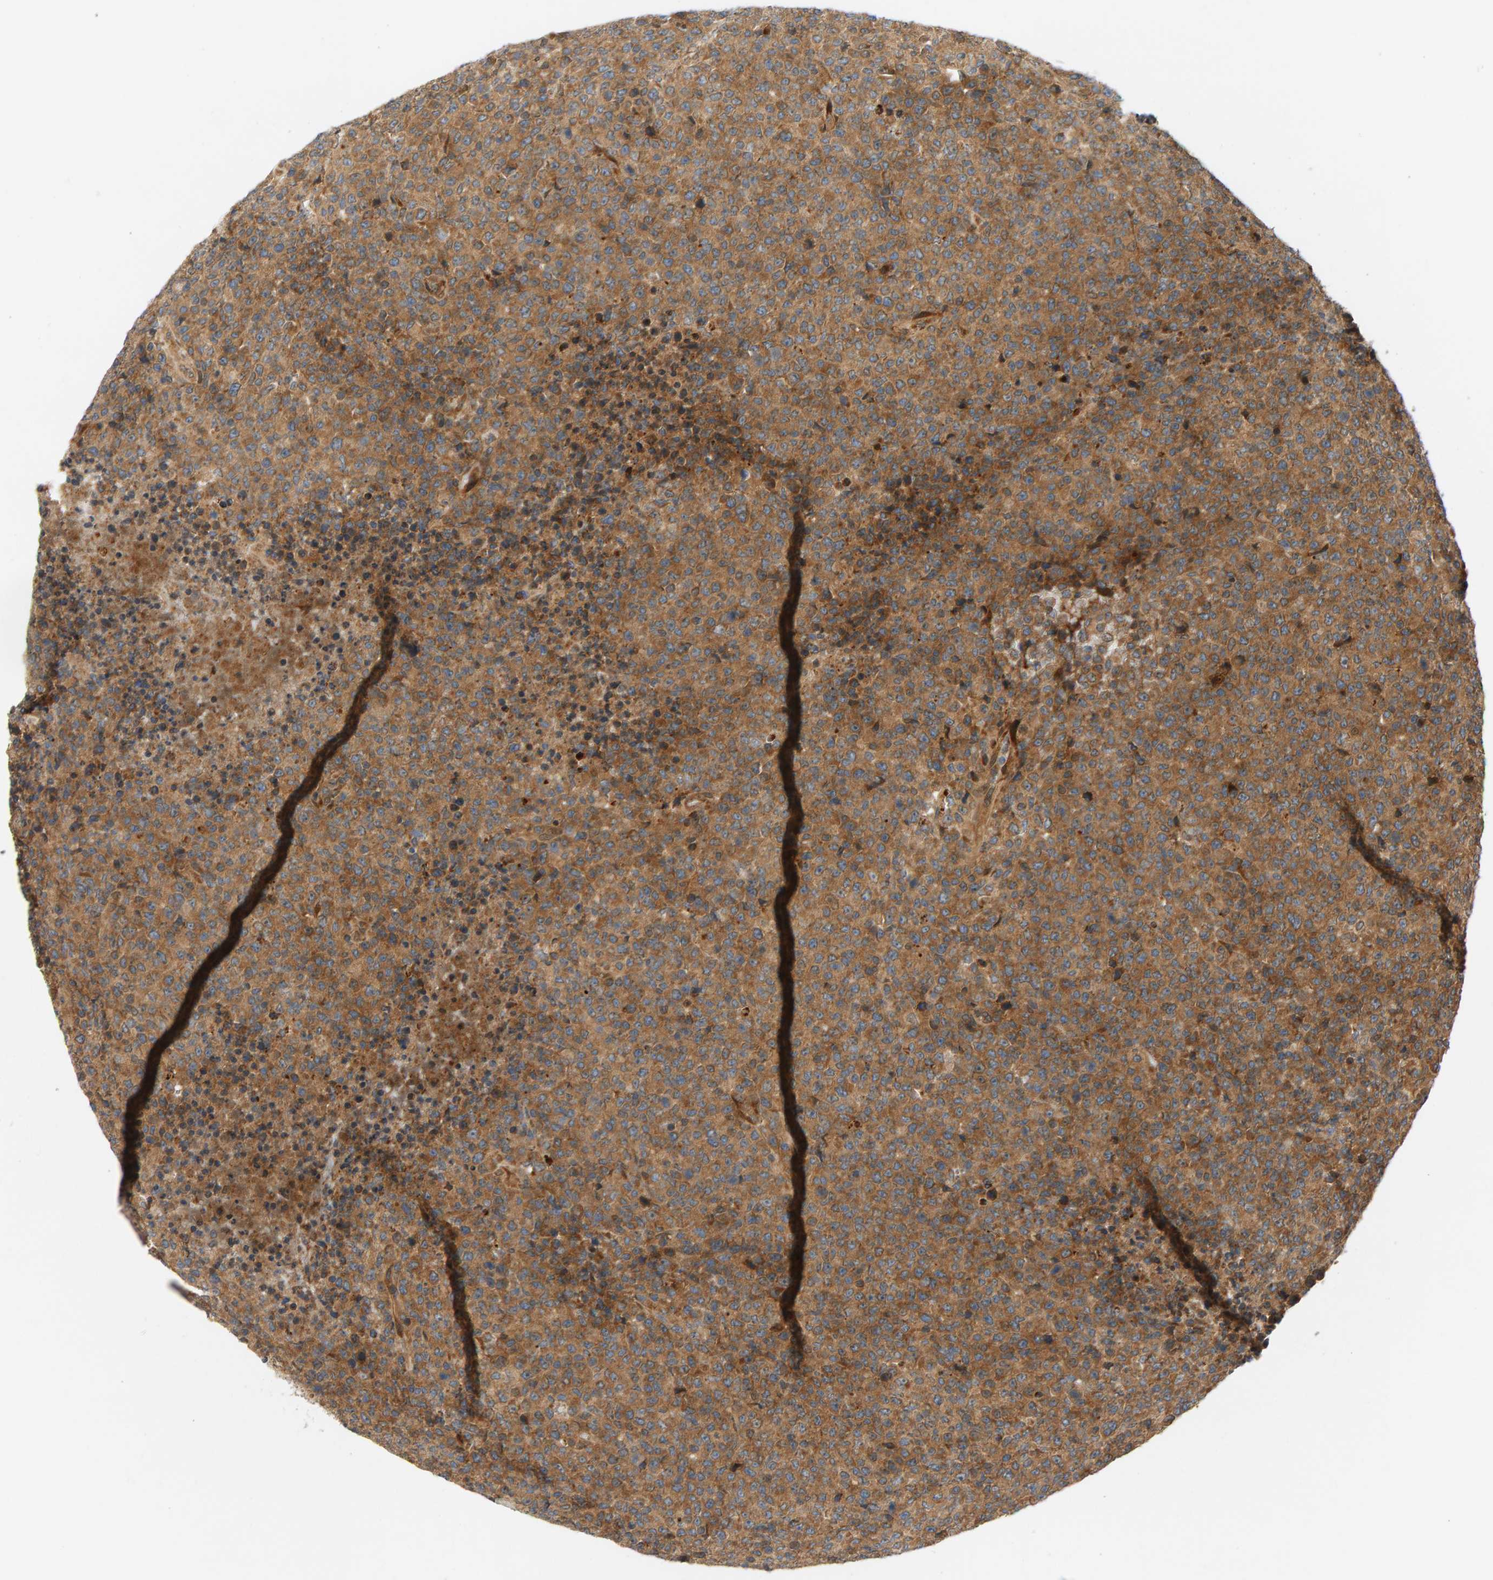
{"staining": {"intensity": "moderate", "quantity": ">75%", "location": "cytoplasmic/membranous"}, "tissue": "lymphoma", "cell_type": "Tumor cells", "image_type": "cancer", "snomed": [{"axis": "morphology", "description": "Malignant lymphoma, non-Hodgkin's type, High grade"}, {"axis": "topography", "description": "Lymph node"}], "caption": "A high-resolution micrograph shows immunohistochemistry staining of lymphoma, which demonstrates moderate cytoplasmic/membranous staining in approximately >75% of tumor cells.", "gene": "BAHCC1", "patient": {"sex": "male", "age": 13}}